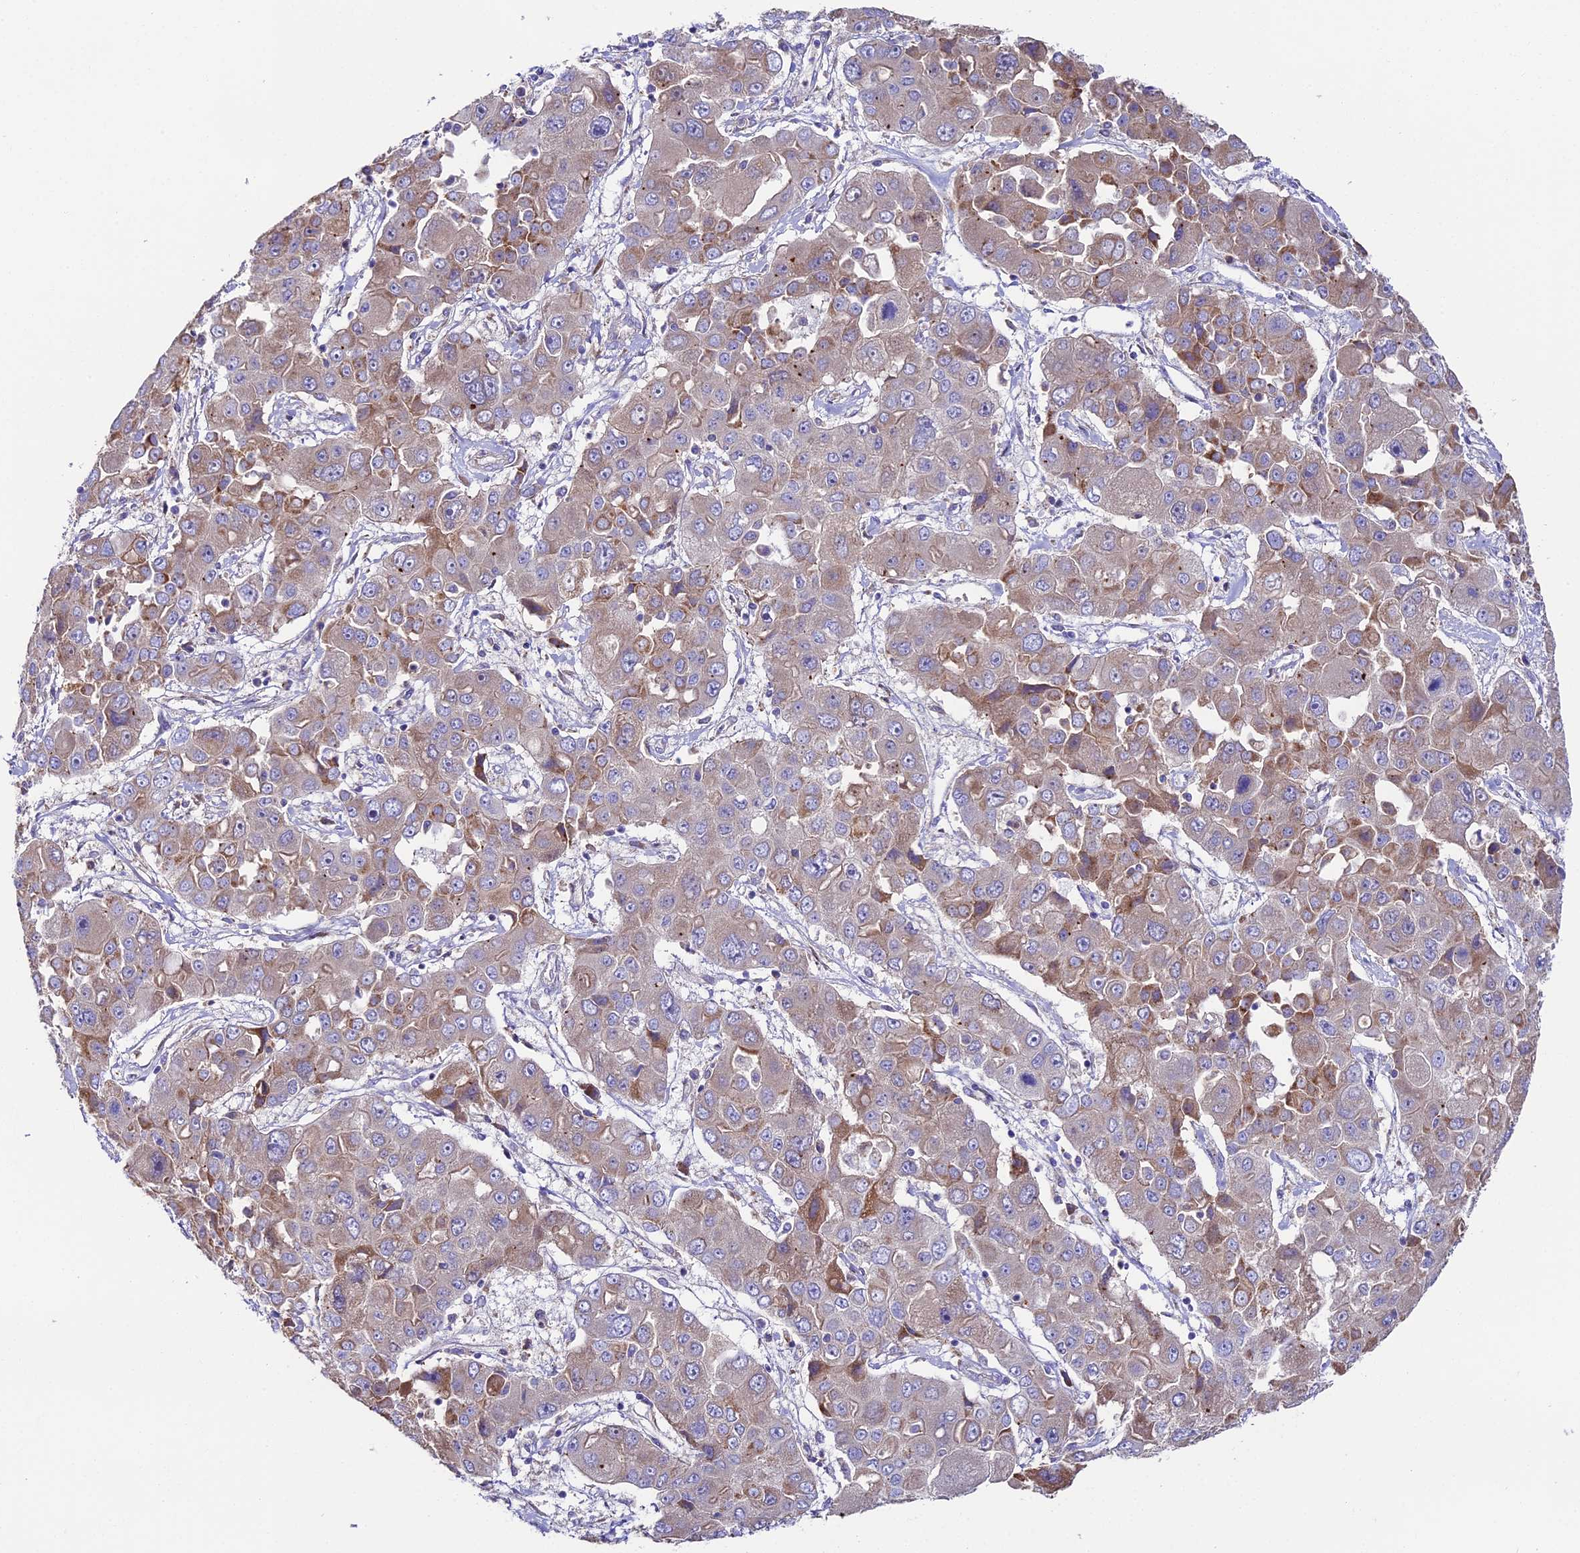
{"staining": {"intensity": "moderate", "quantity": "<25%", "location": "cytoplasmic/membranous"}, "tissue": "liver cancer", "cell_type": "Tumor cells", "image_type": "cancer", "snomed": [{"axis": "morphology", "description": "Cholangiocarcinoma"}, {"axis": "topography", "description": "Liver"}], "caption": "Immunohistochemistry (IHC) image of neoplastic tissue: human liver cancer (cholangiocarcinoma) stained using immunohistochemistry displays low levels of moderate protein expression localized specifically in the cytoplasmic/membranous of tumor cells, appearing as a cytoplasmic/membranous brown color.", "gene": "PIGU", "patient": {"sex": "male", "age": 67}}